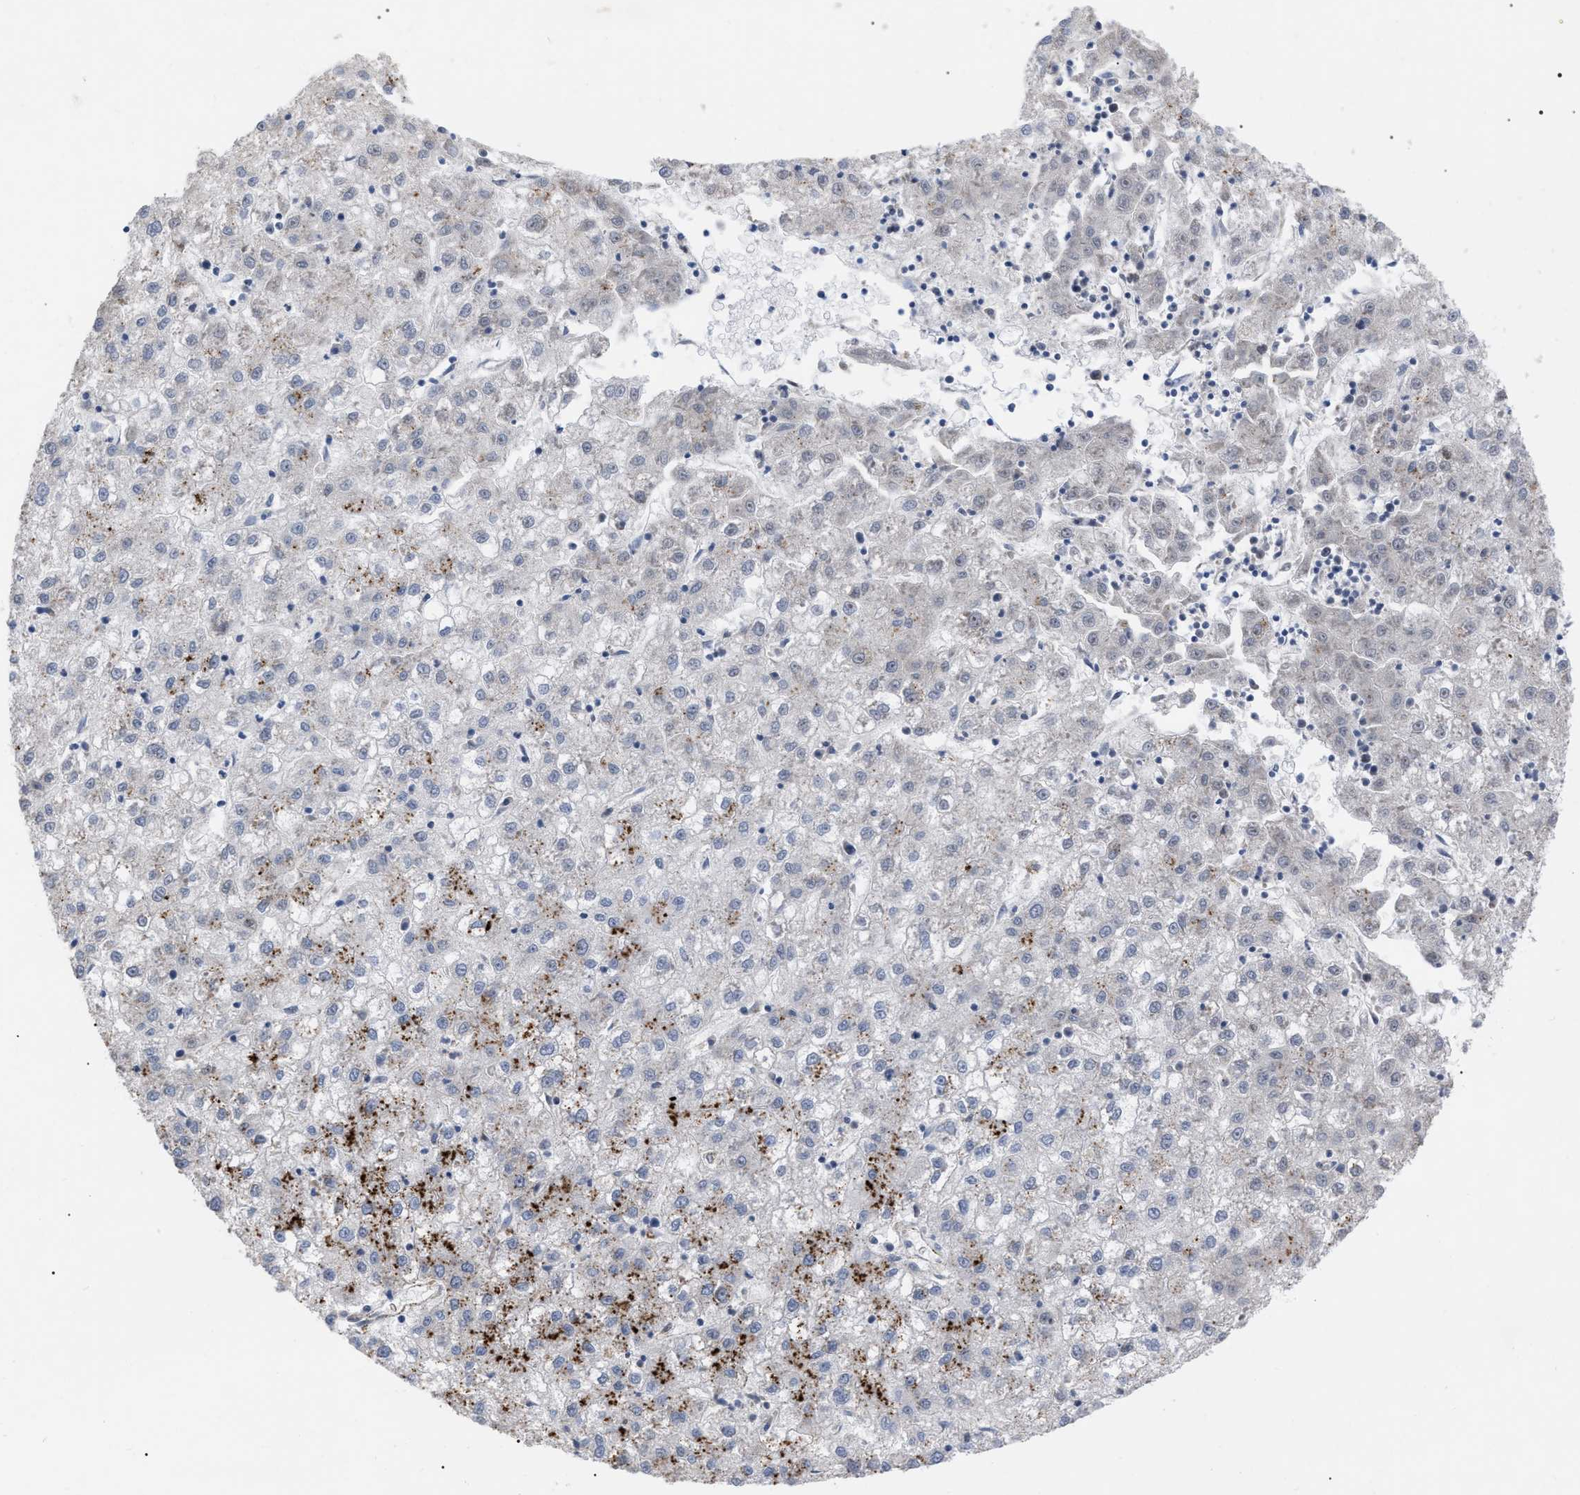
{"staining": {"intensity": "moderate", "quantity": "<25%", "location": "cytoplasmic/membranous"}, "tissue": "liver cancer", "cell_type": "Tumor cells", "image_type": "cancer", "snomed": [{"axis": "morphology", "description": "Carcinoma, Hepatocellular, NOS"}, {"axis": "topography", "description": "Liver"}], "caption": "Hepatocellular carcinoma (liver) stained with a brown dye reveals moderate cytoplasmic/membranous positive expression in approximately <25% of tumor cells.", "gene": "UPF1", "patient": {"sex": "male", "age": 72}}